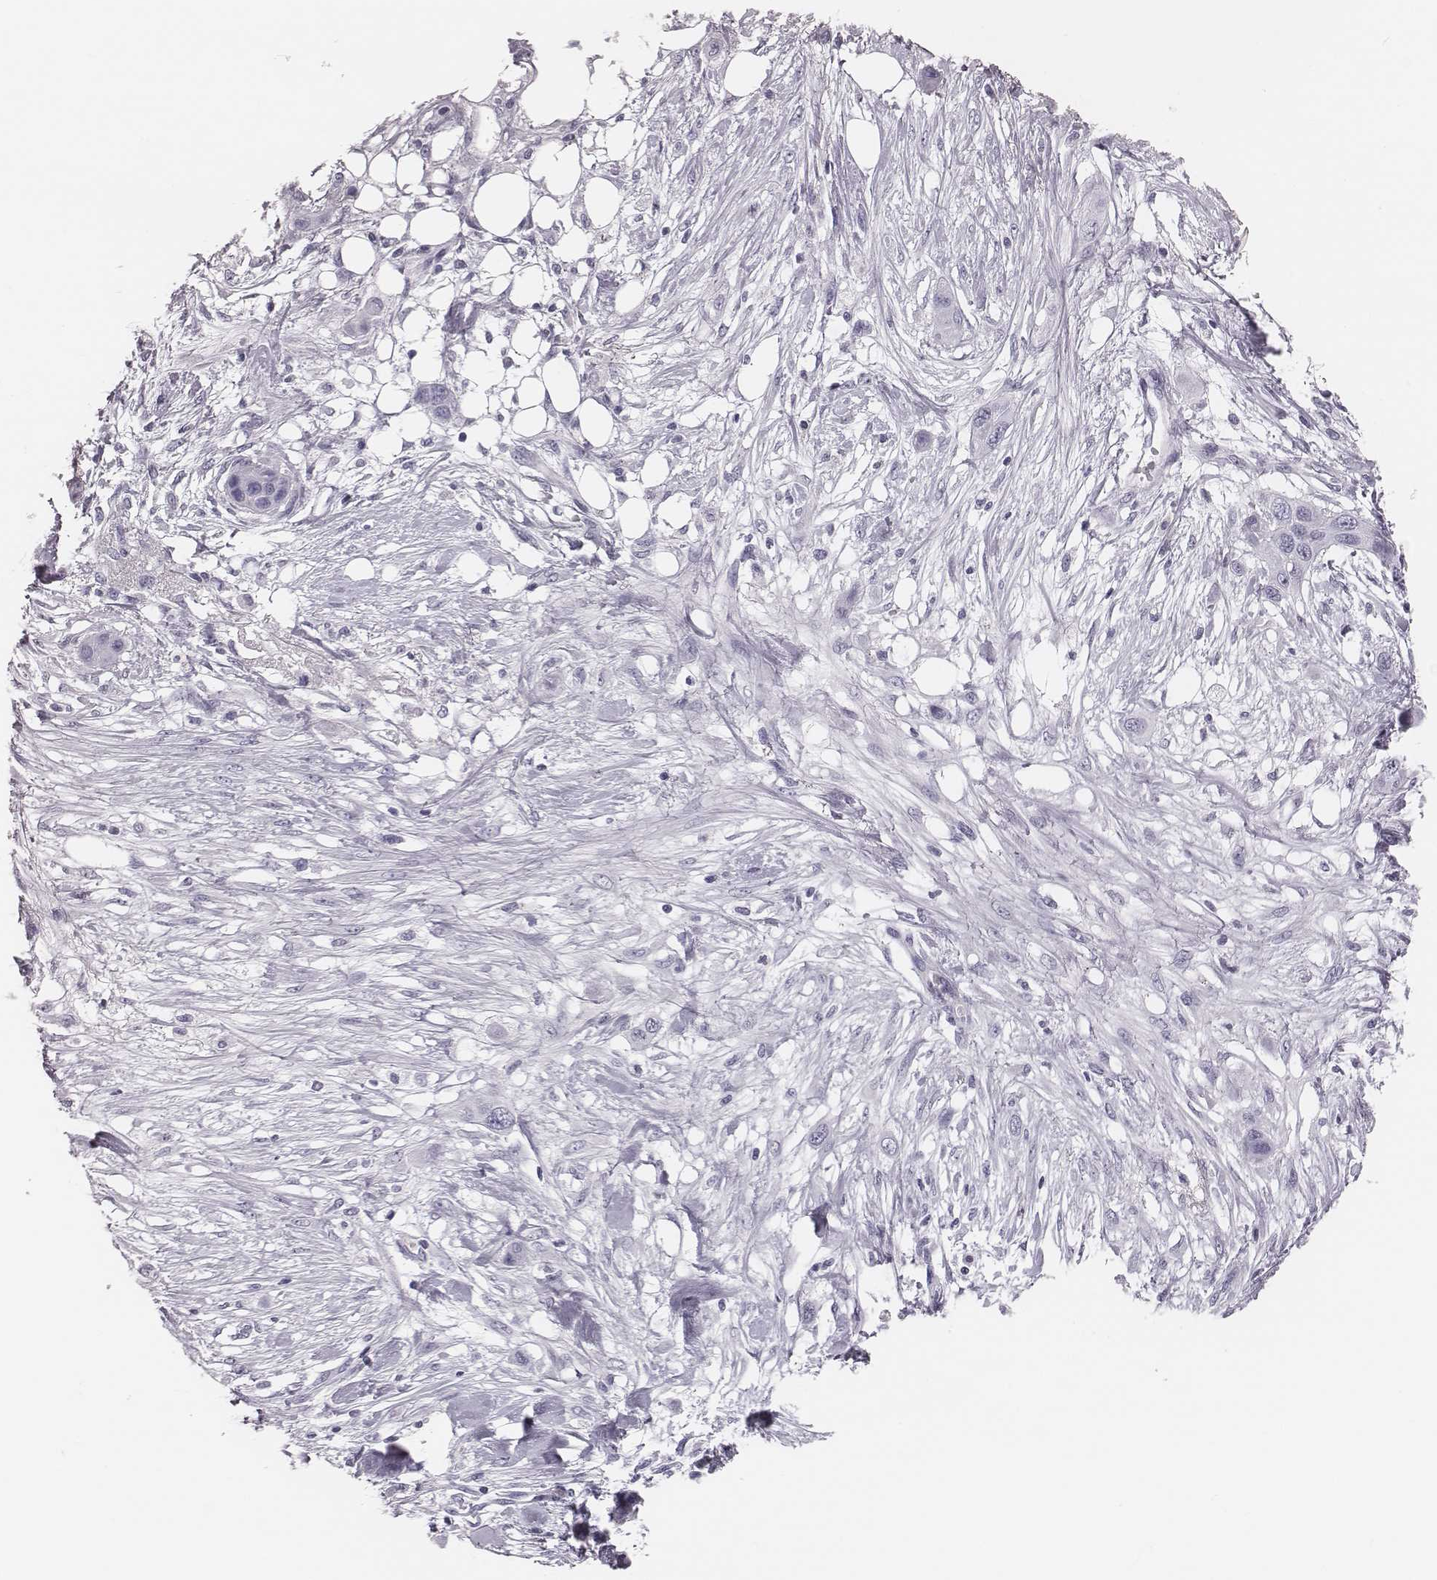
{"staining": {"intensity": "negative", "quantity": "none", "location": "none"}, "tissue": "skin cancer", "cell_type": "Tumor cells", "image_type": "cancer", "snomed": [{"axis": "morphology", "description": "Squamous cell carcinoma, NOS"}, {"axis": "topography", "description": "Skin"}], "caption": "An image of skin cancer stained for a protein shows no brown staining in tumor cells.", "gene": "CSH1", "patient": {"sex": "male", "age": 79}}